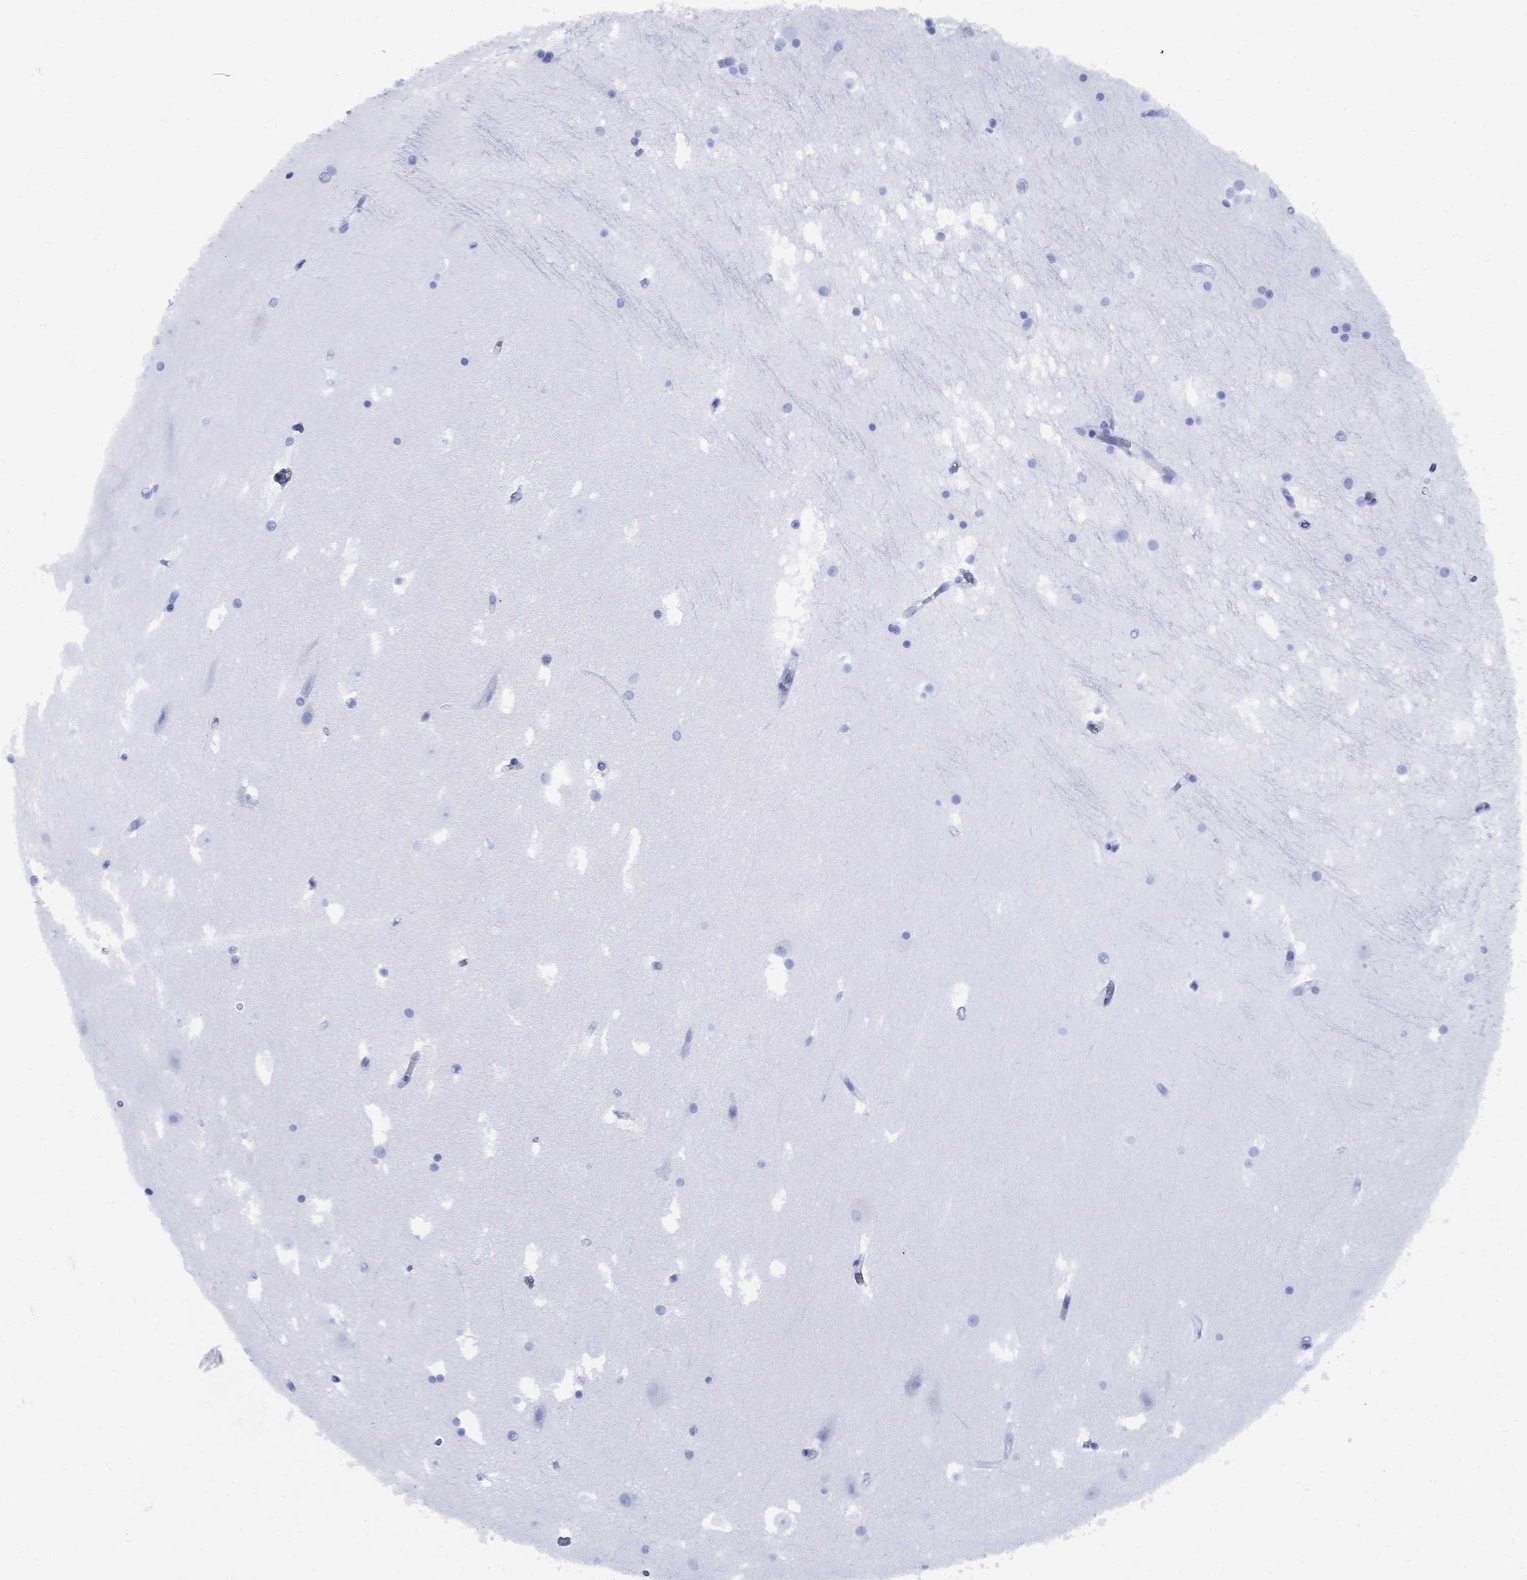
{"staining": {"intensity": "negative", "quantity": "none", "location": "none"}, "tissue": "hippocampus", "cell_type": "Glial cells", "image_type": "normal", "snomed": [{"axis": "morphology", "description": "Normal tissue, NOS"}, {"axis": "topography", "description": "Hippocampus"}], "caption": "IHC micrograph of benign human hippocampus stained for a protein (brown), which reveals no expression in glial cells. The staining is performed using DAB (3,3'-diaminobenzidine) brown chromogen with nuclei counter-stained in using hematoxylin.", "gene": "SMCP", "patient": {"sex": "male", "age": 51}}